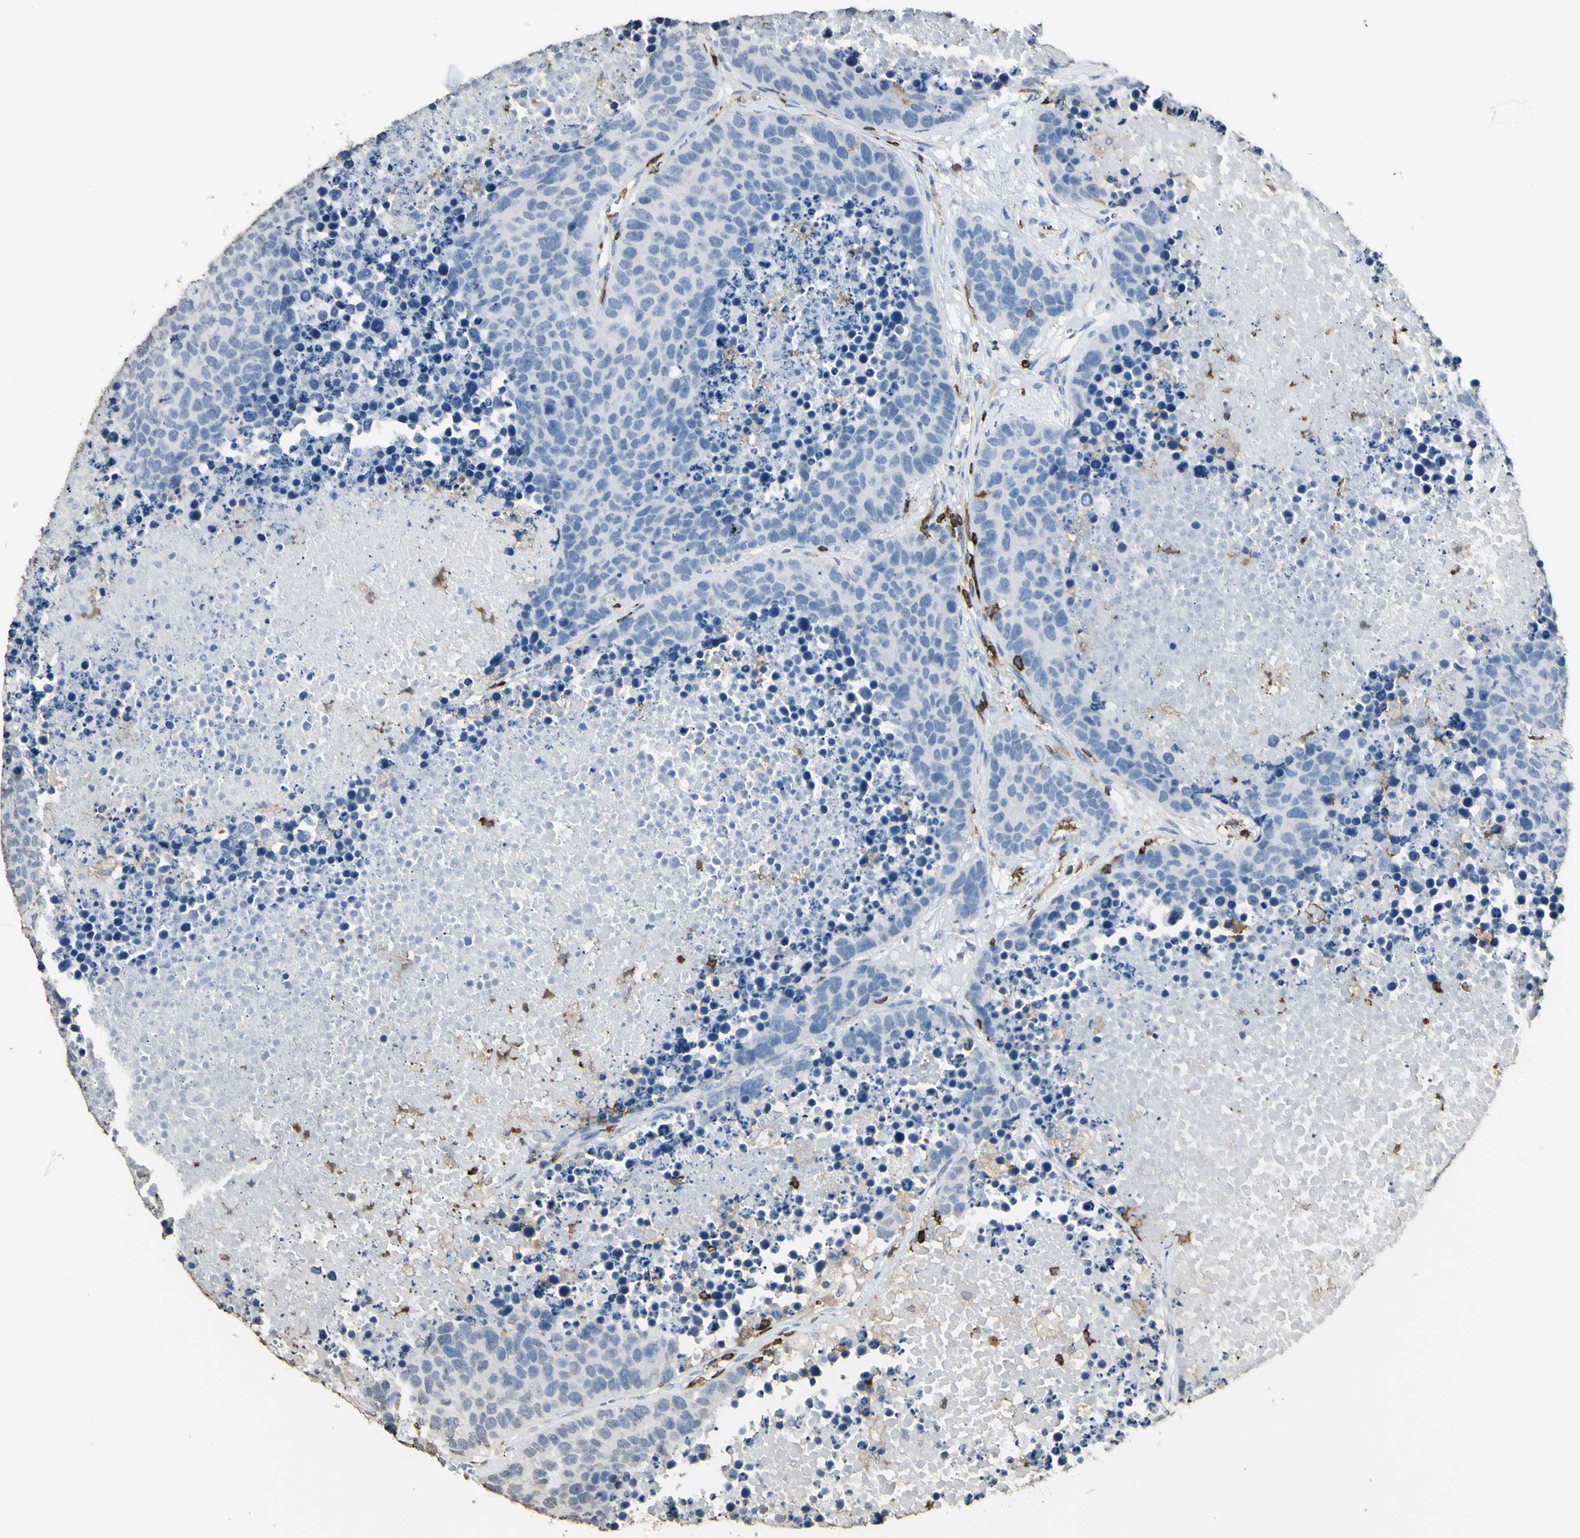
{"staining": {"intensity": "negative", "quantity": "none", "location": "none"}, "tissue": "carcinoid", "cell_type": "Tumor cells", "image_type": "cancer", "snomed": [{"axis": "morphology", "description": "Carcinoid, malignant, NOS"}, {"axis": "topography", "description": "Lung"}], "caption": "IHC of carcinoid (malignant) exhibits no staining in tumor cells.", "gene": "PSTPIP1", "patient": {"sex": "male", "age": 60}}